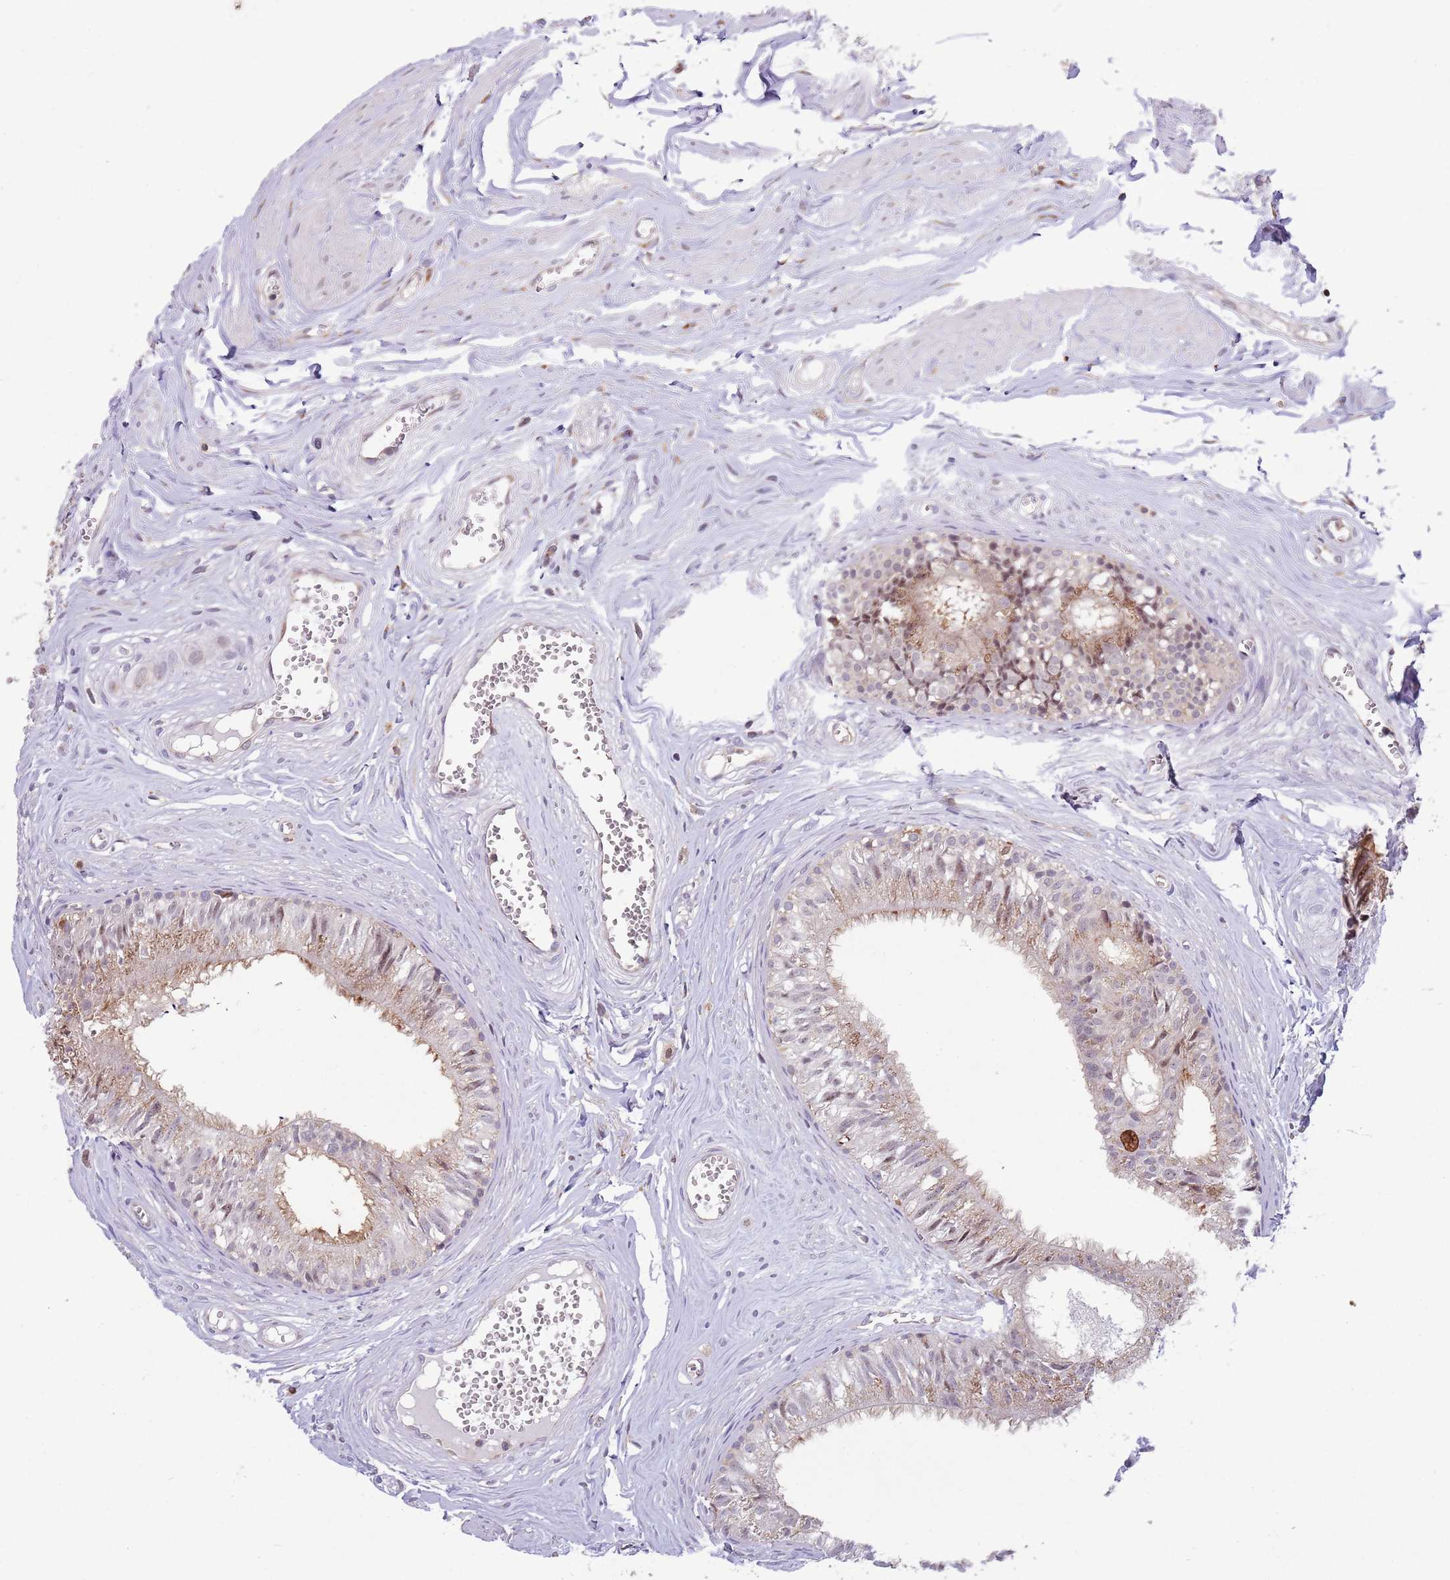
{"staining": {"intensity": "weak", "quantity": ">75%", "location": "cytoplasmic/membranous"}, "tissue": "epididymis", "cell_type": "Glandular cells", "image_type": "normal", "snomed": [{"axis": "morphology", "description": "Normal tissue, NOS"}, {"axis": "topography", "description": "Epididymis"}], "caption": "Benign epididymis was stained to show a protein in brown. There is low levels of weak cytoplasmic/membranous positivity in approximately >75% of glandular cells. Using DAB (3,3'-diaminobenzidine) (brown) and hematoxylin (blue) stains, captured at high magnification using brightfield microscopy.", "gene": "CCNJL", "patient": {"sex": "male", "age": 36}}